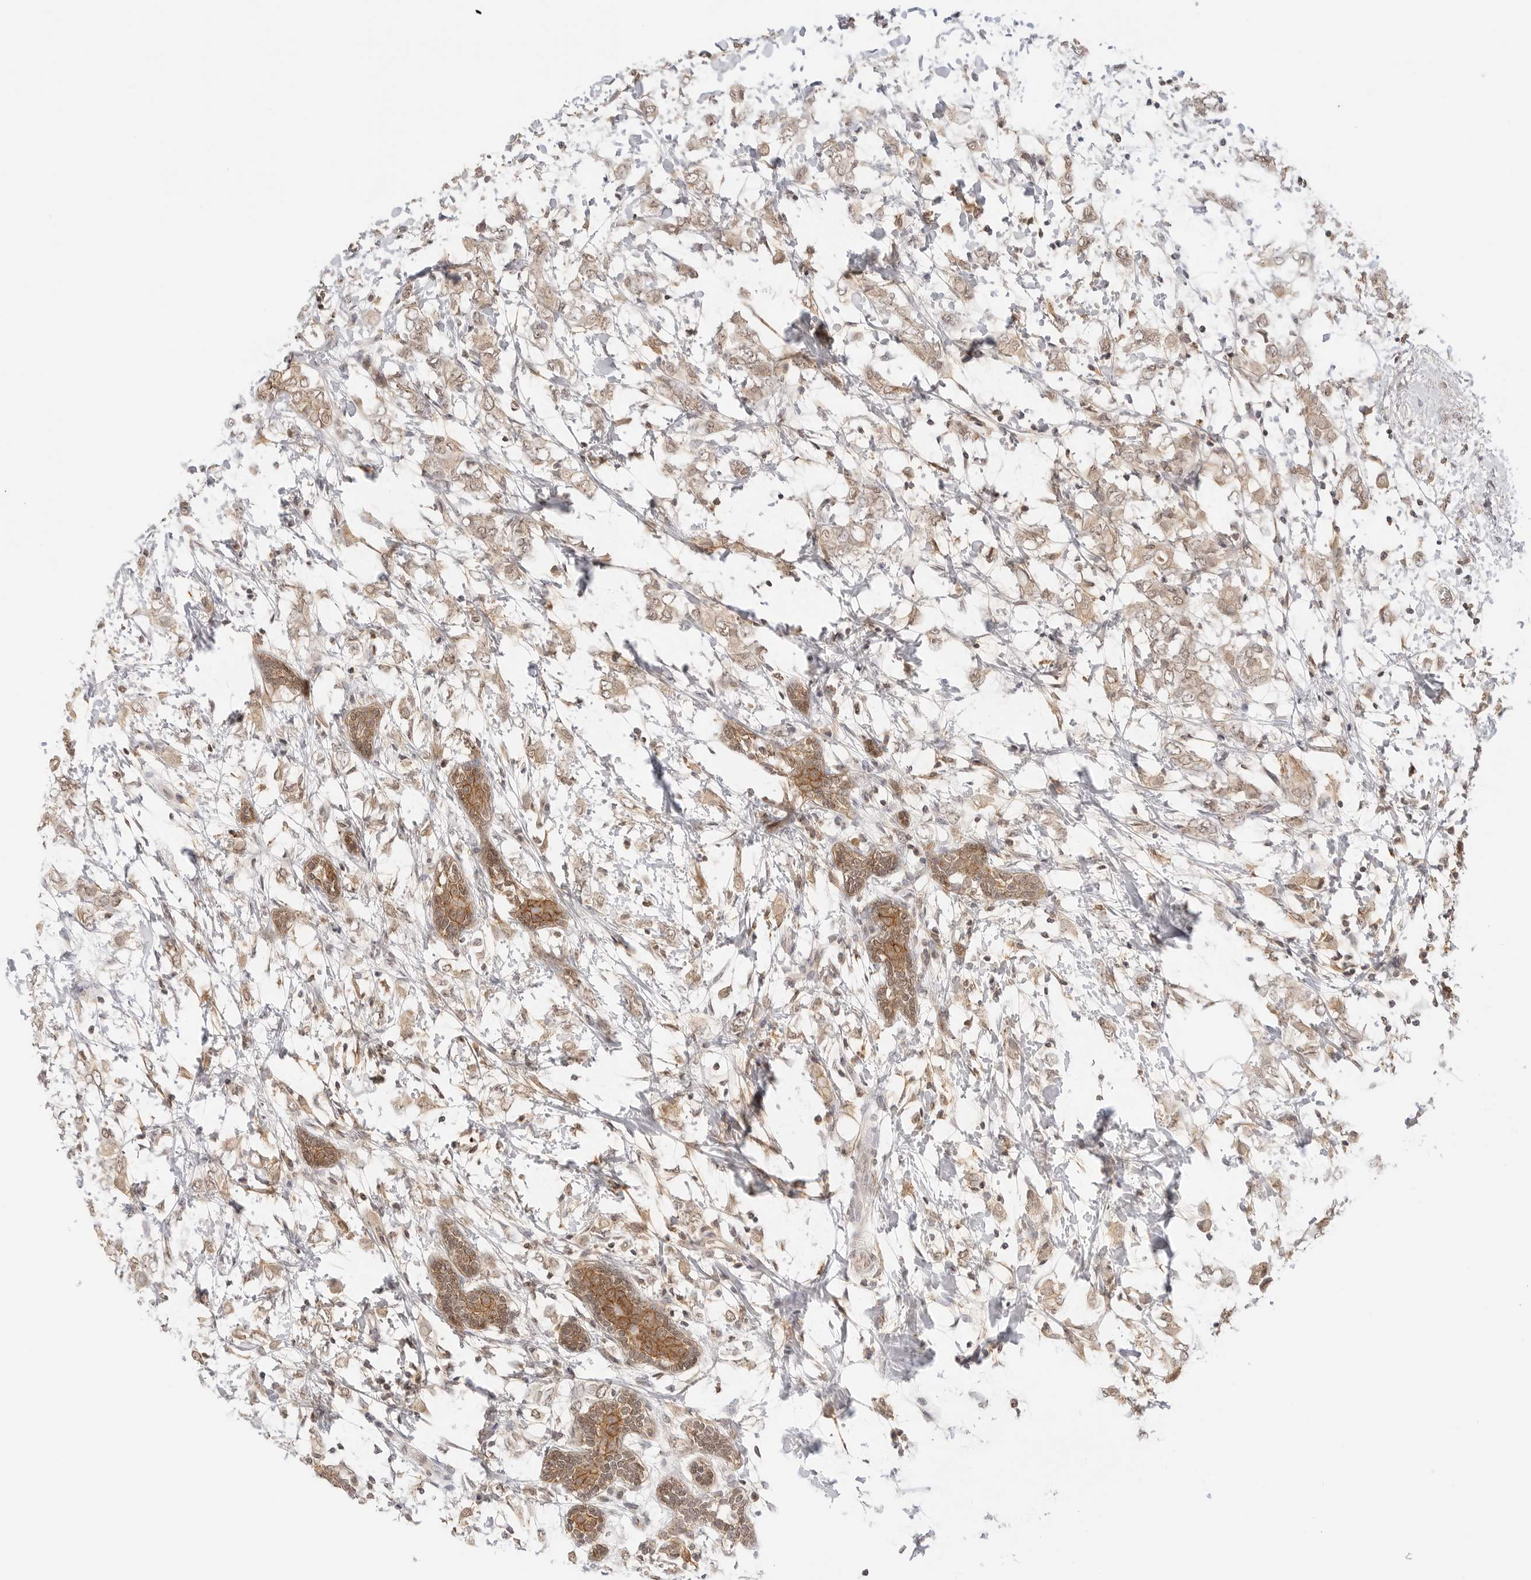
{"staining": {"intensity": "weak", "quantity": ">75%", "location": "cytoplasmic/membranous"}, "tissue": "breast cancer", "cell_type": "Tumor cells", "image_type": "cancer", "snomed": [{"axis": "morphology", "description": "Normal tissue, NOS"}, {"axis": "morphology", "description": "Lobular carcinoma"}, {"axis": "topography", "description": "Breast"}], "caption": "Lobular carcinoma (breast) stained with a brown dye demonstrates weak cytoplasmic/membranous positive positivity in approximately >75% of tumor cells.", "gene": "EPHA1", "patient": {"sex": "female", "age": 47}}